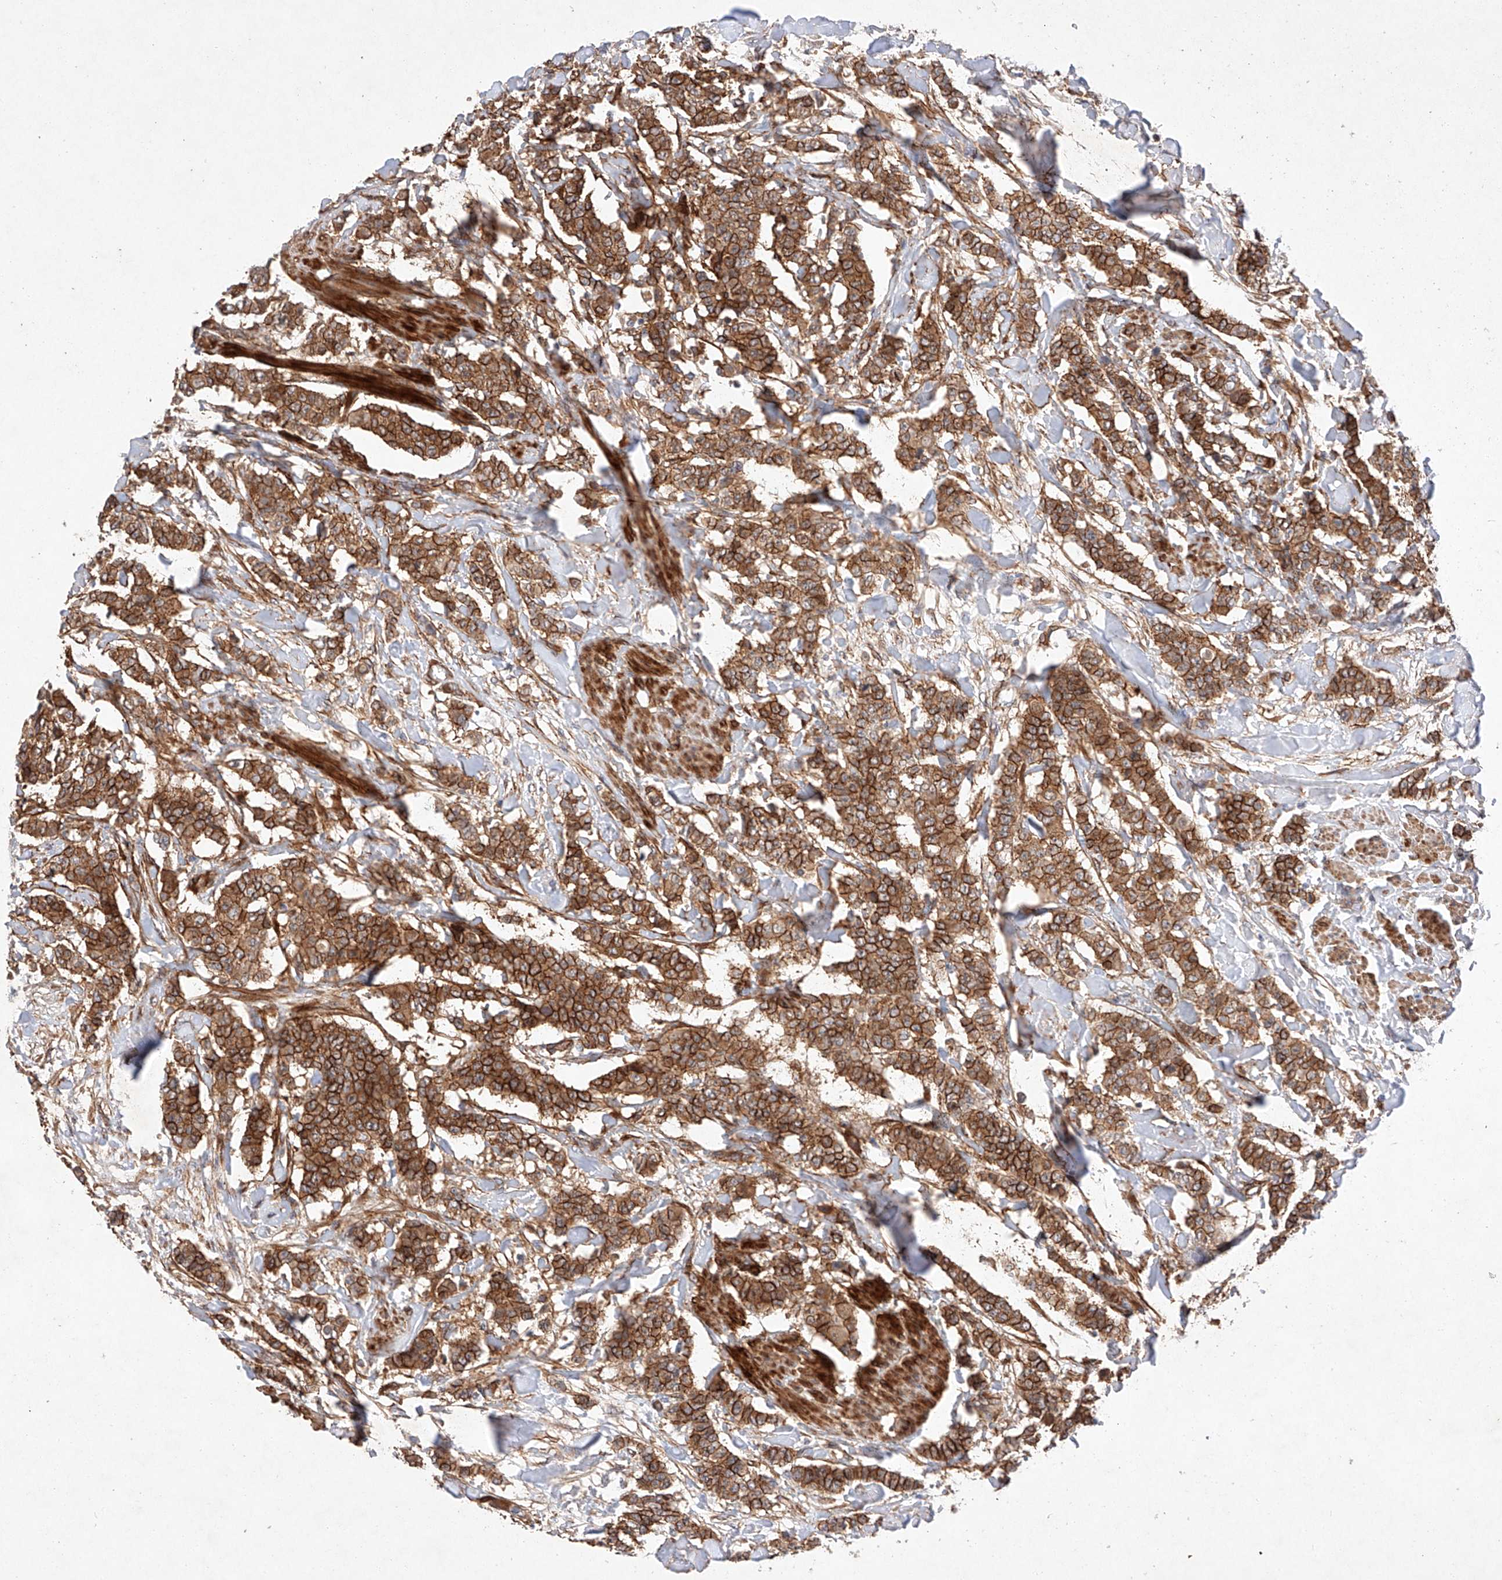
{"staining": {"intensity": "strong", "quantity": ">75%", "location": "cytoplasmic/membranous"}, "tissue": "breast cancer", "cell_type": "Tumor cells", "image_type": "cancer", "snomed": [{"axis": "morphology", "description": "Duct carcinoma"}, {"axis": "topography", "description": "Breast"}], "caption": "Breast cancer (intraductal carcinoma) stained with immunohistochemistry displays strong cytoplasmic/membranous staining in approximately >75% of tumor cells. (Brightfield microscopy of DAB IHC at high magnification).", "gene": "RAB23", "patient": {"sex": "female", "age": 40}}